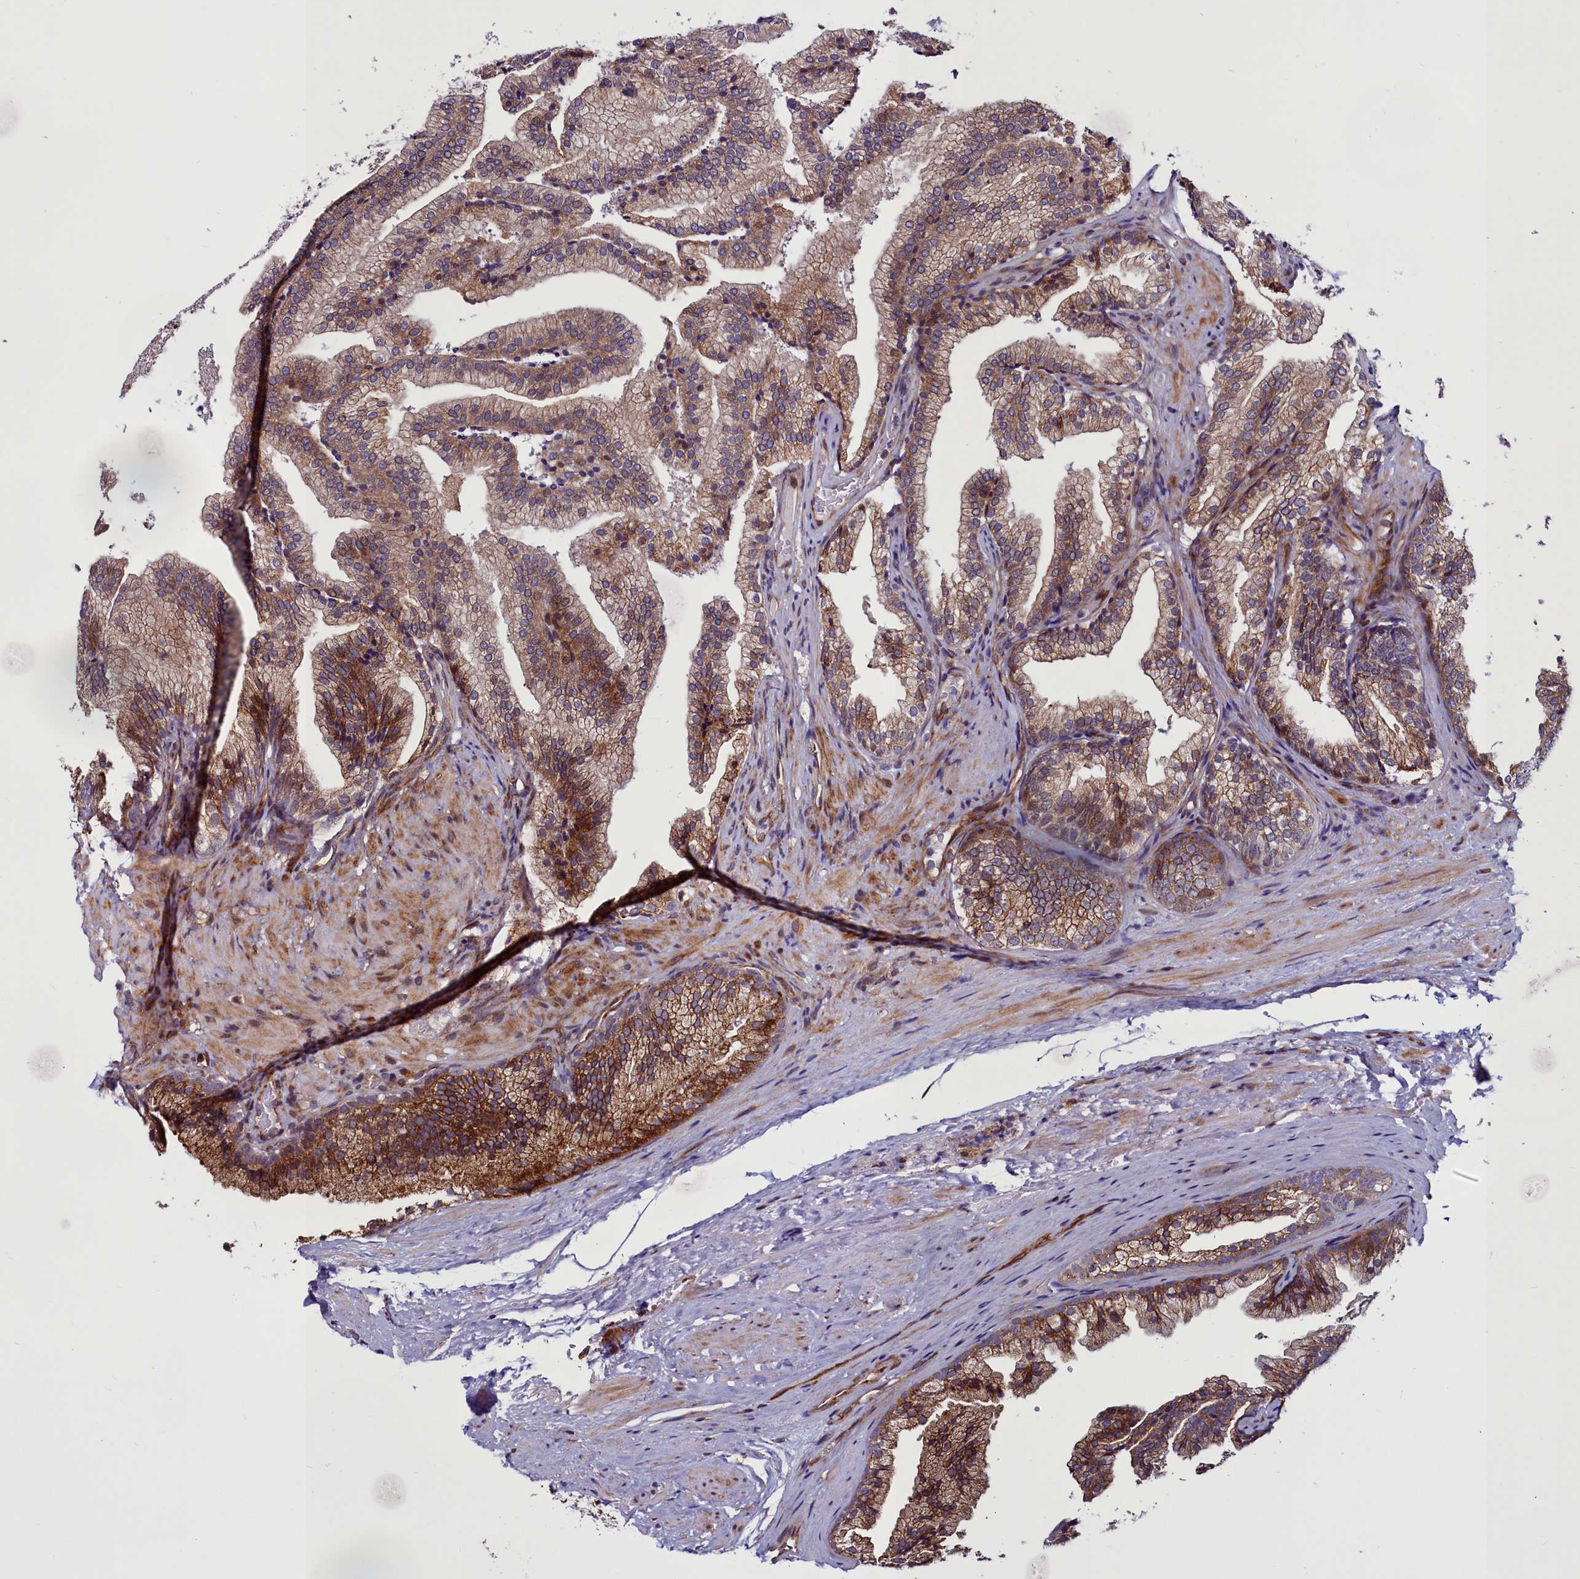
{"staining": {"intensity": "strong", "quantity": "25%-75%", "location": "cytoplasmic/membranous"}, "tissue": "prostate", "cell_type": "Glandular cells", "image_type": "normal", "snomed": [{"axis": "morphology", "description": "Normal tissue, NOS"}, {"axis": "topography", "description": "Prostate"}], "caption": "Immunohistochemistry (IHC) micrograph of normal human prostate stained for a protein (brown), which displays high levels of strong cytoplasmic/membranous positivity in about 25%-75% of glandular cells.", "gene": "MCRIP1", "patient": {"sex": "male", "age": 76}}